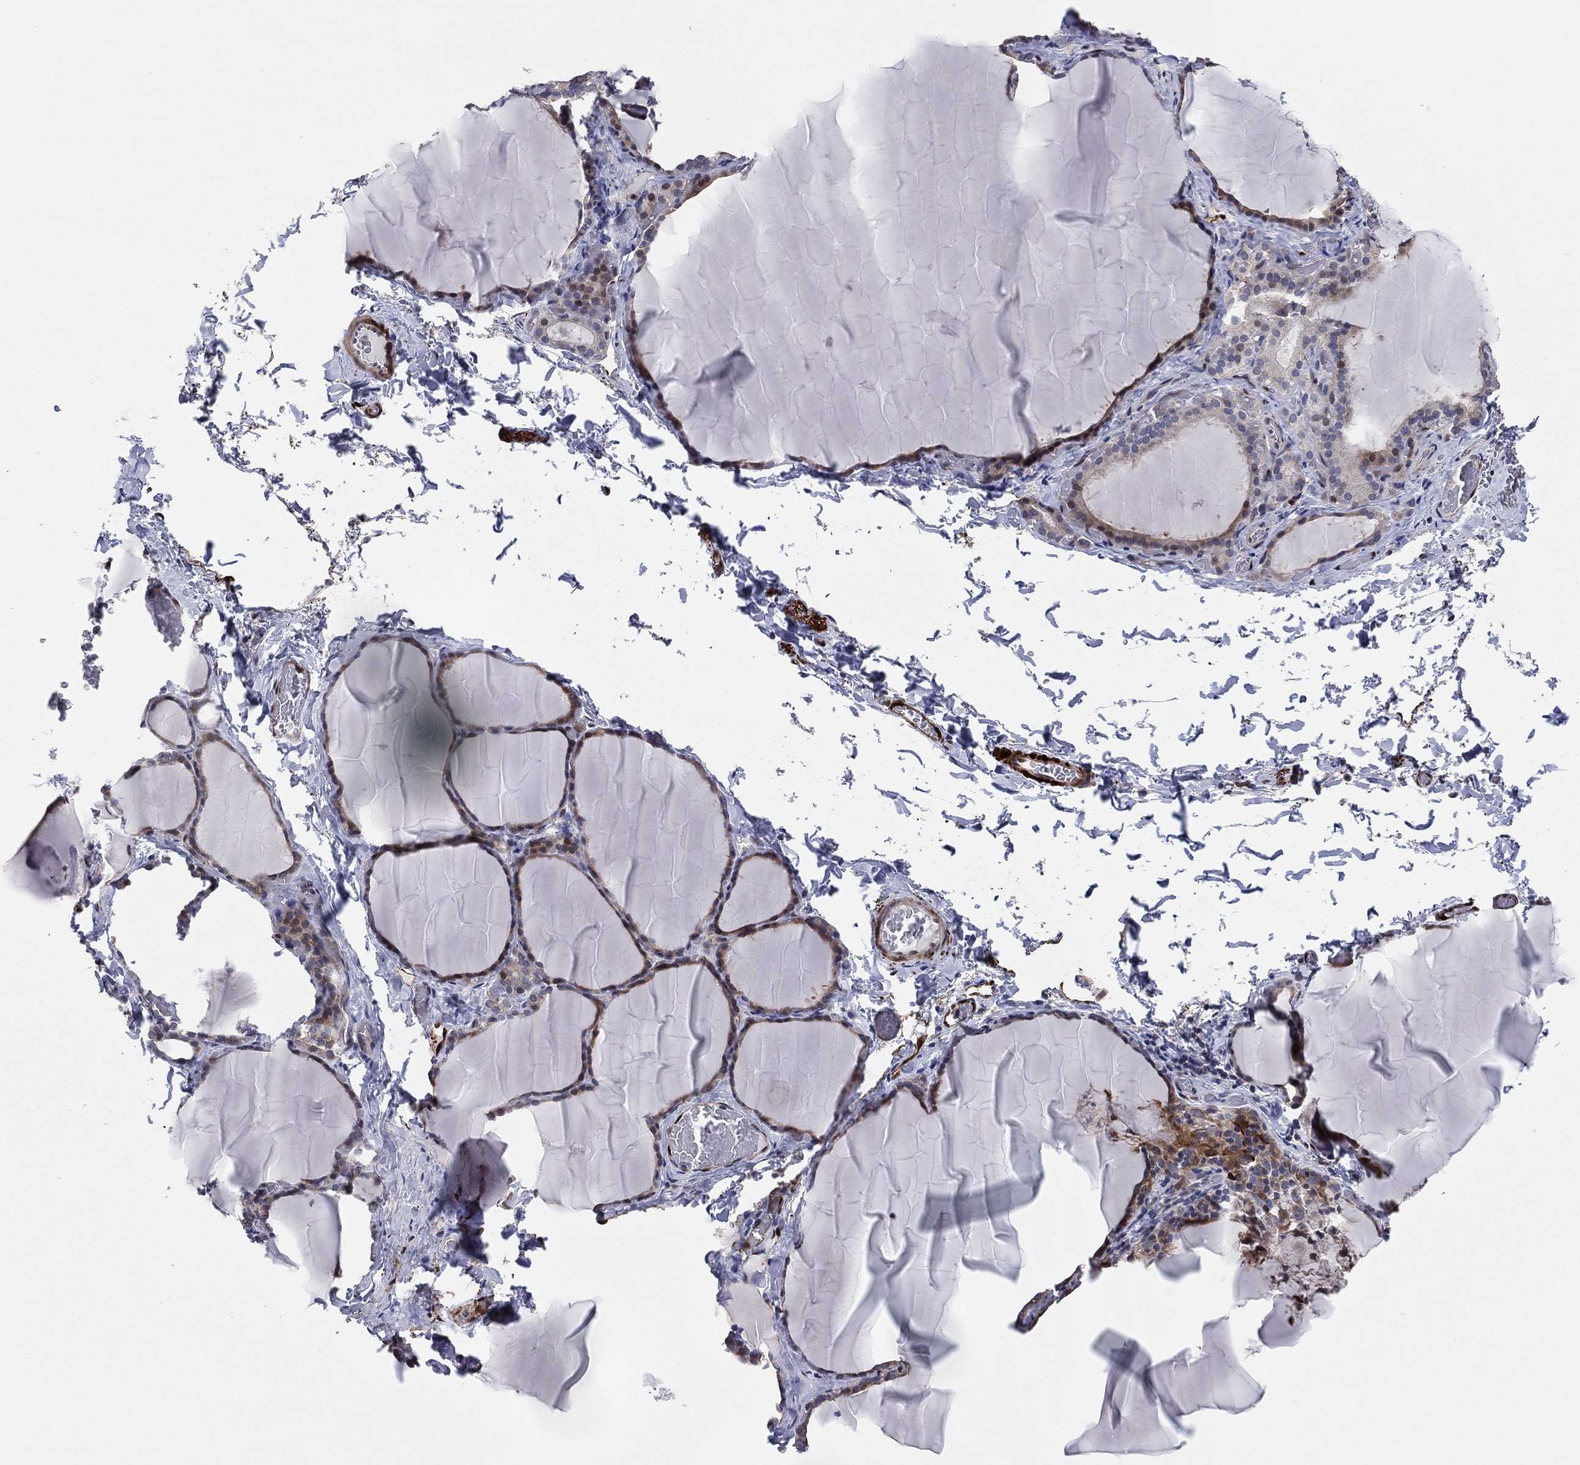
{"staining": {"intensity": "moderate", "quantity": "<25%", "location": "nuclear"}, "tissue": "thyroid gland", "cell_type": "Glandular cells", "image_type": "normal", "snomed": [{"axis": "morphology", "description": "Normal tissue, NOS"}, {"axis": "morphology", "description": "Hyperplasia, NOS"}, {"axis": "topography", "description": "Thyroid gland"}], "caption": "Thyroid gland stained with DAB immunohistochemistry demonstrates low levels of moderate nuclear expression in about <25% of glandular cells. The staining is performed using DAB brown chromogen to label protein expression. The nuclei are counter-stained blue using hematoxylin.", "gene": "SNCG", "patient": {"sex": "female", "age": 27}}